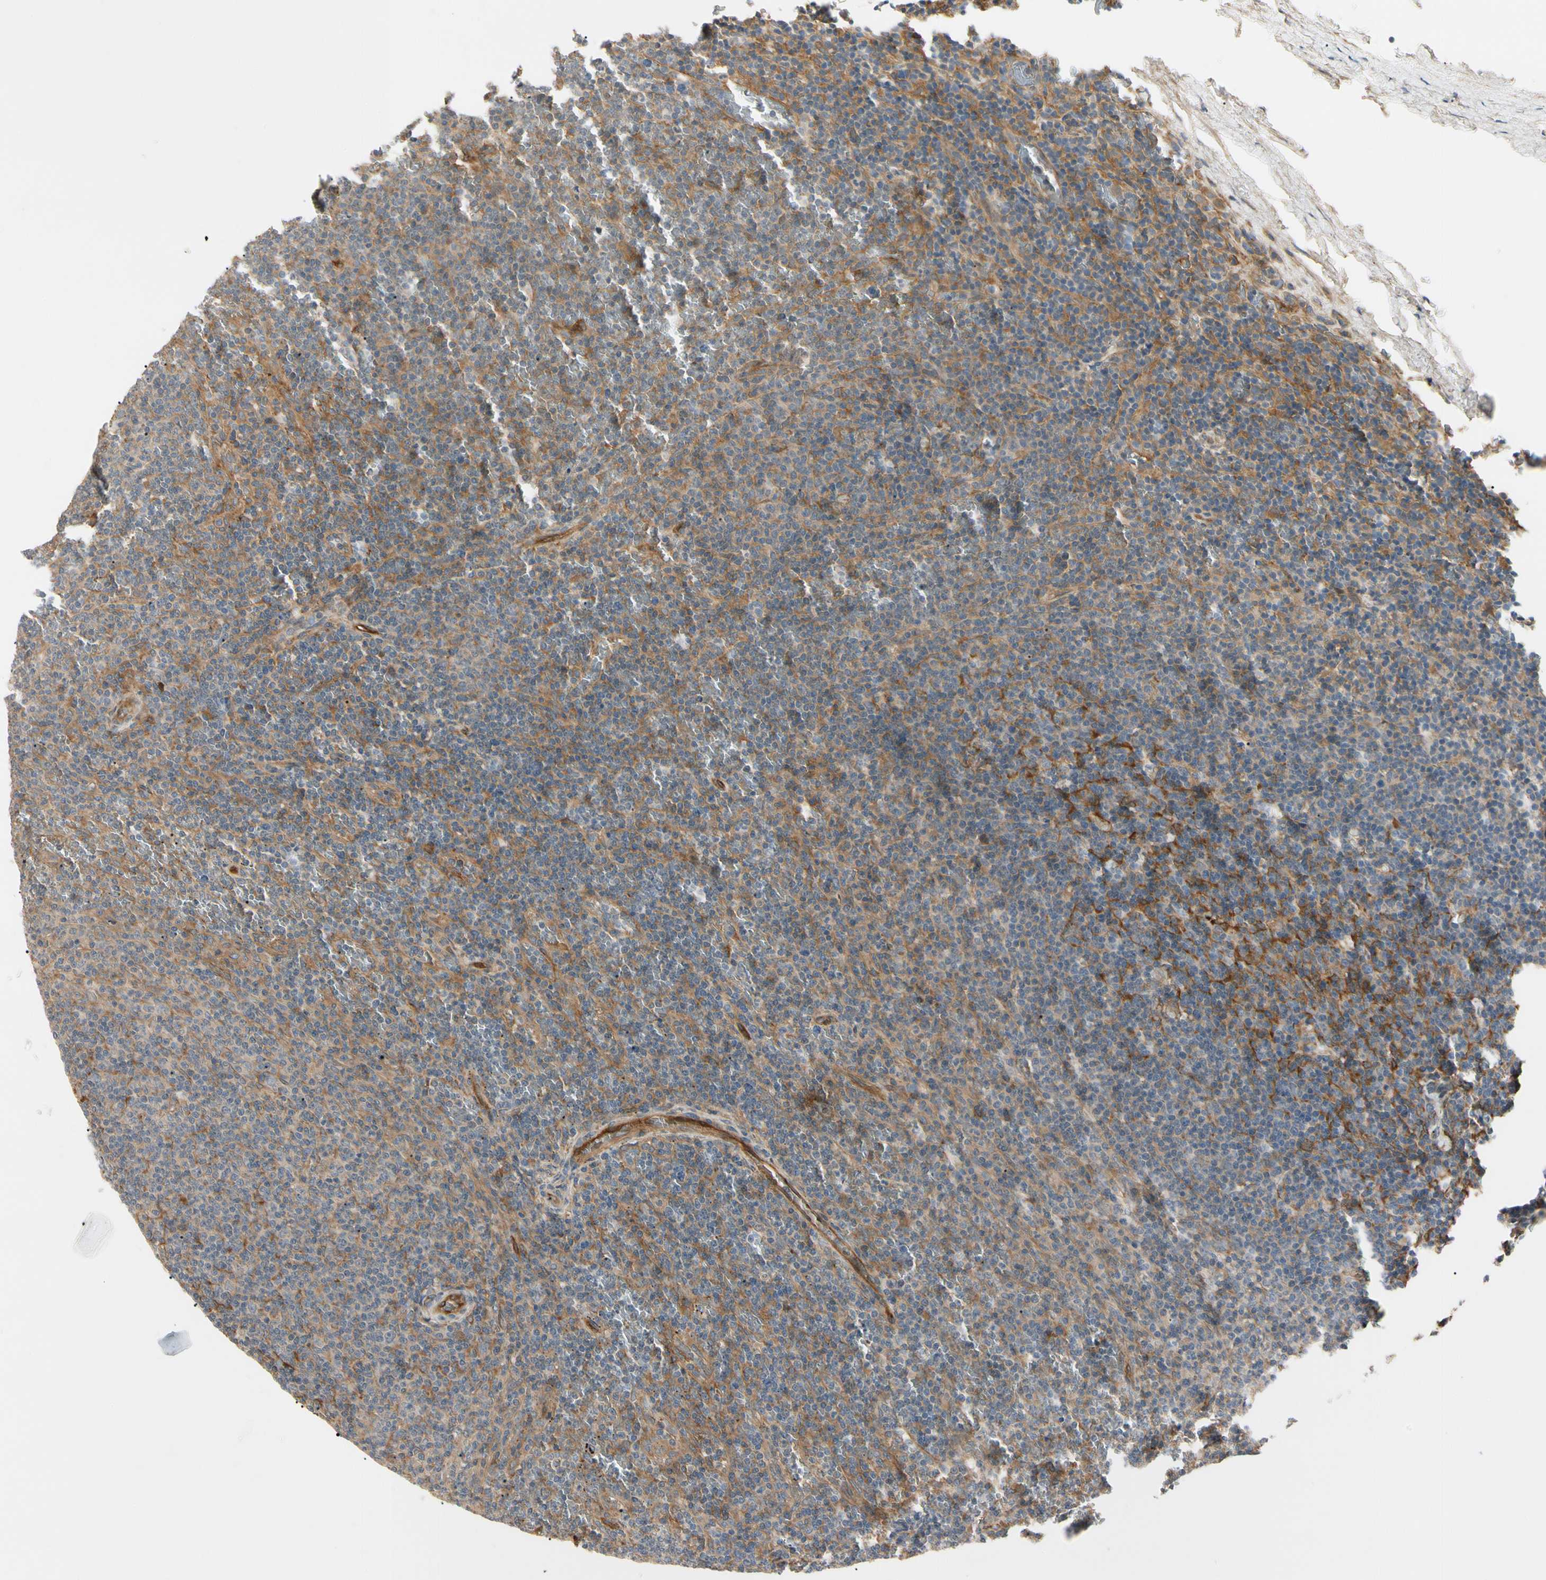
{"staining": {"intensity": "moderate", "quantity": ">75%", "location": "cytoplasmic/membranous"}, "tissue": "lymphoma", "cell_type": "Tumor cells", "image_type": "cancer", "snomed": [{"axis": "morphology", "description": "Malignant lymphoma, non-Hodgkin's type, Low grade"}, {"axis": "topography", "description": "Spleen"}], "caption": "This is a micrograph of IHC staining of lymphoma, which shows moderate expression in the cytoplasmic/membranous of tumor cells.", "gene": "F2R", "patient": {"sex": "female", "age": 50}}